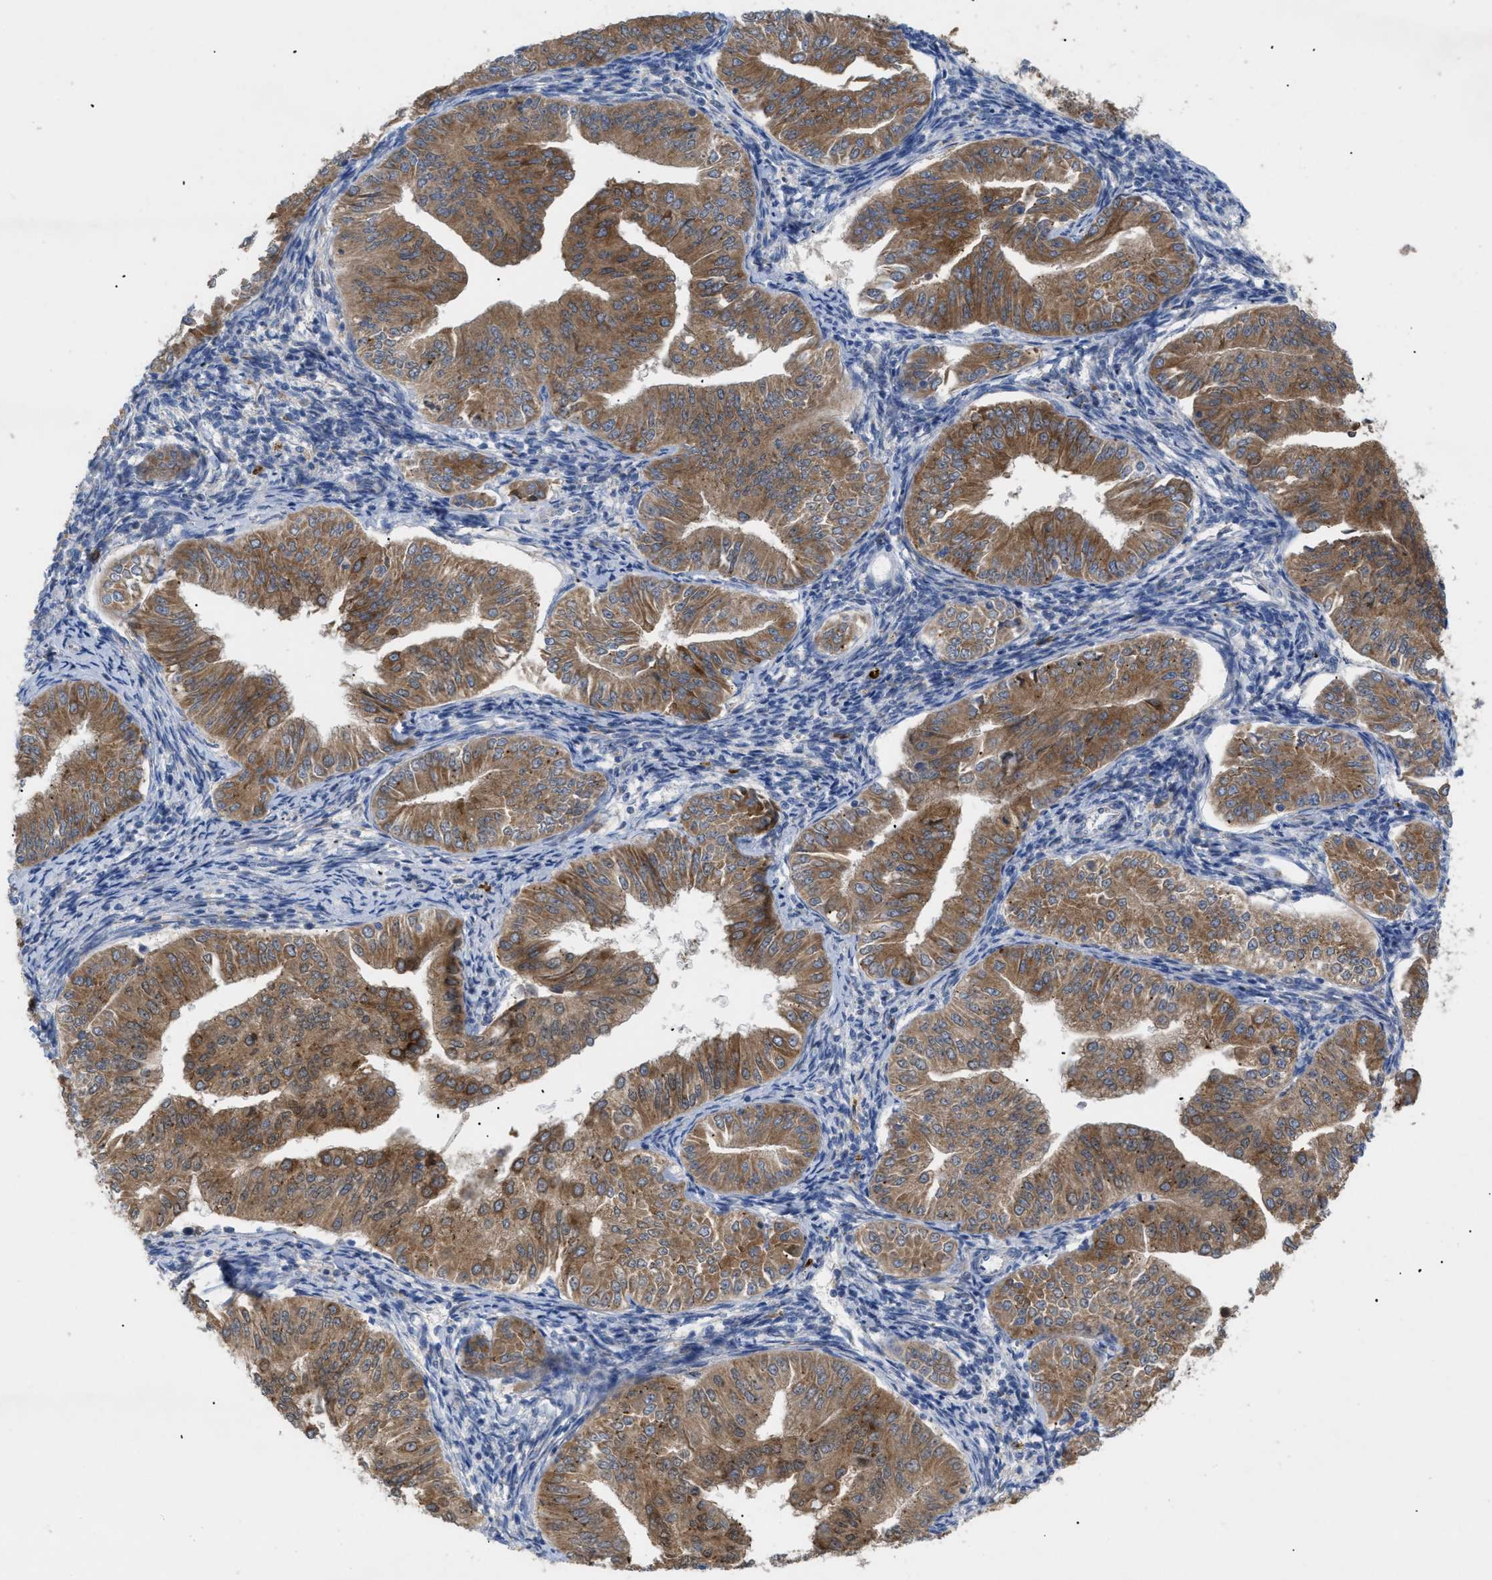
{"staining": {"intensity": "moderate", "quantity": ">75%", "location": "cytoplasmic/membranous"}, "tissue": "endometrial cancer", "cell_type": "Tumor cells", "image_type": "cancer", "snomed": [{"axis": "morphology", "description": "Normal tissue, NOS"}, {"axis": "morphology", "description": "Adenocarcinoma, NOS"}, {"axis": "topography", "description": "Endometrium"}], "caption": "Endometrial adenocarcinoma stained for a protein demonstrates moderate cytoplasmic/membranous positivity in tumor cells. (DAB (3,3'-diaminobenzidine) IHC, brown staining for protein, blue staining for nuclei).", "gene": "SLC50A1", "patient": {"sex": "female", "age": 53}}